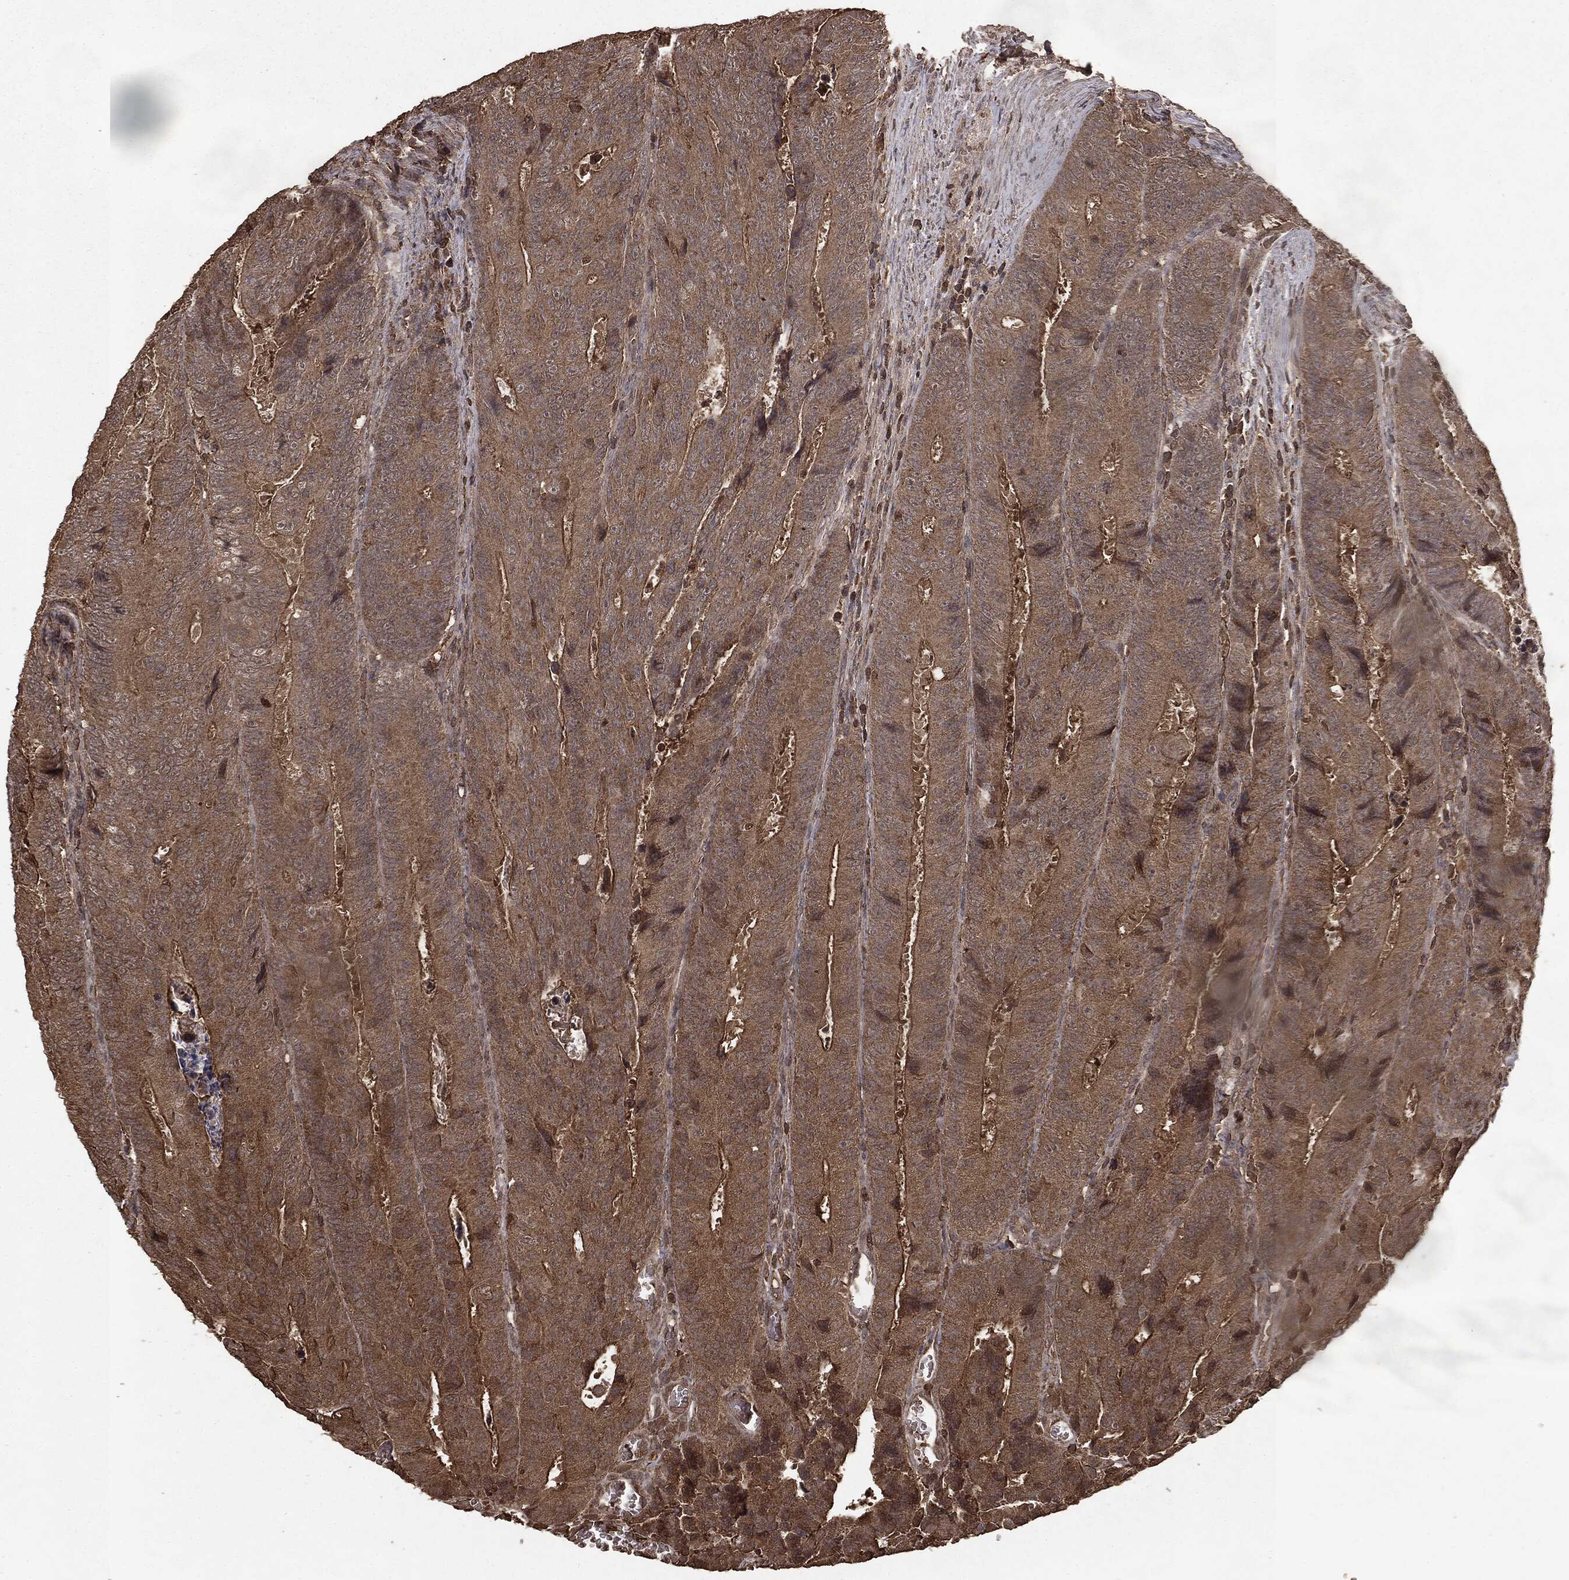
{"staining": {"intensity": "moderate", "quantity": ">75%", "location": "cytoplasmic/membranous"}, "tissue": "colorectal cancer", "cell_type": "Tumor cells", "image_type": "cancer", "snomed": [{"axis": "morphology", "description": "Adenocarcinoma, NOS"}, {"axis": "topography", "description": "Colon"}], "caption": "DAB immunohistochemical staining of human adenocarcinoma (colorectal) reveals moderate cytoplasmic/membranous protein positivity in about >75% of tumor cells. (DAB (3,3'-diaminobenzidine) = brown stain, brightfield microscopy at high magnification).", "gene": "NME1", "patient": {"sex": "female", "age": 48}}